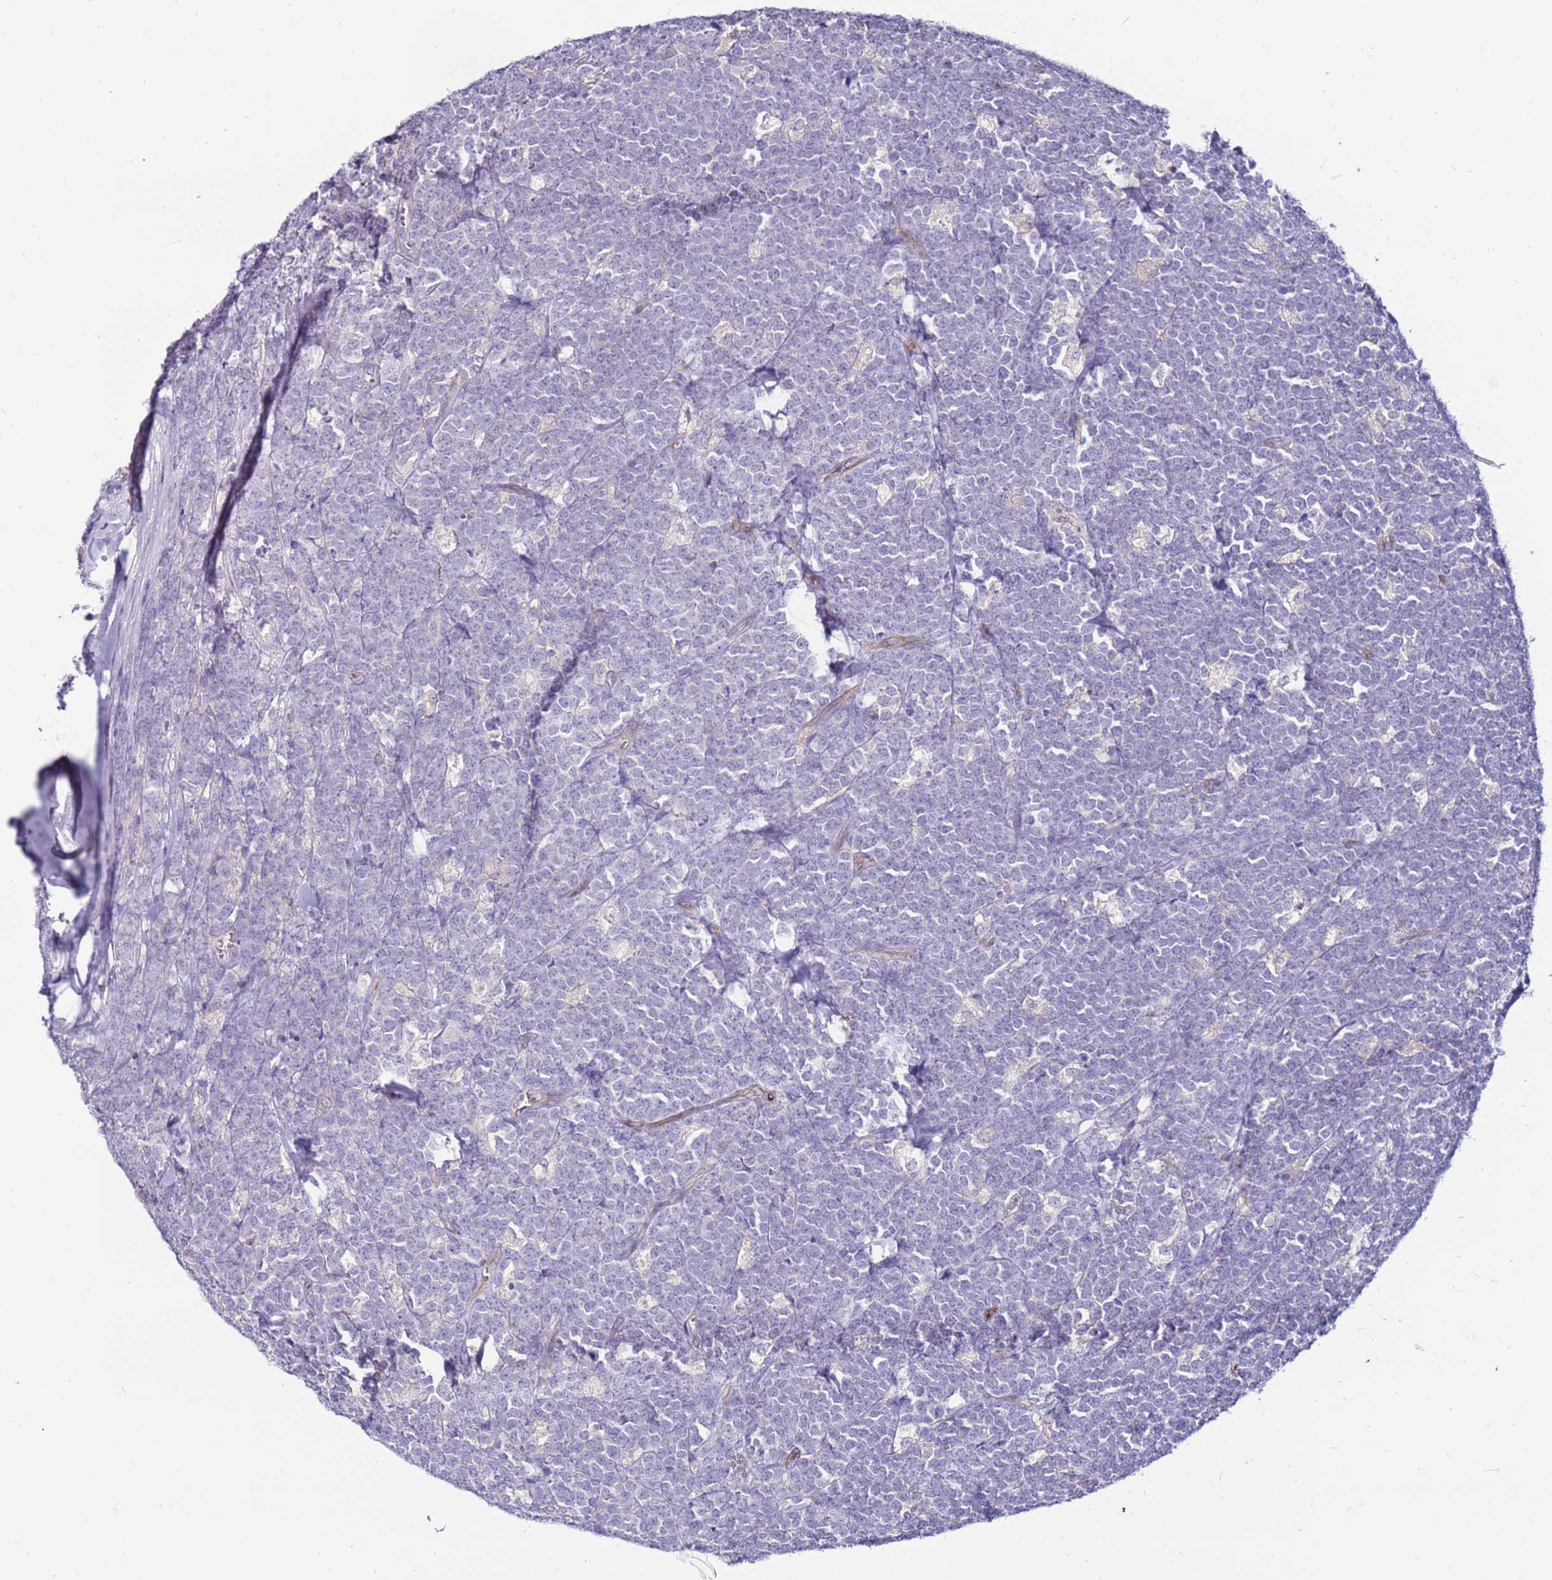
{"staining": {"intensity": "negative", "quantity": "none", "location": "none"}, "tissue": "lymphoma", "cell_type": "Tumor cells", "image_type": "cancer", "snomed": [{"axis": "morphology", "description": "Malignant lymphoma, non-Hodgkin's type, High grade"}, {"axis": "topography", "description": "Small intestine"}, {"axis": "topography", "description": "Colon"}], "caption": "Protein analysis of malignant lymphoma, non-Hodgkin's type (high-grade) displays no significant expression in tumor cells. (Stains: DAB (3,3'-diaminobenzidine) IHC with hematoxylin counter stain, Microscopy: brightfield microscopy at high magnification).", "gene": "CLEC4M", "patient": {"sex": "male", "age": 8}}